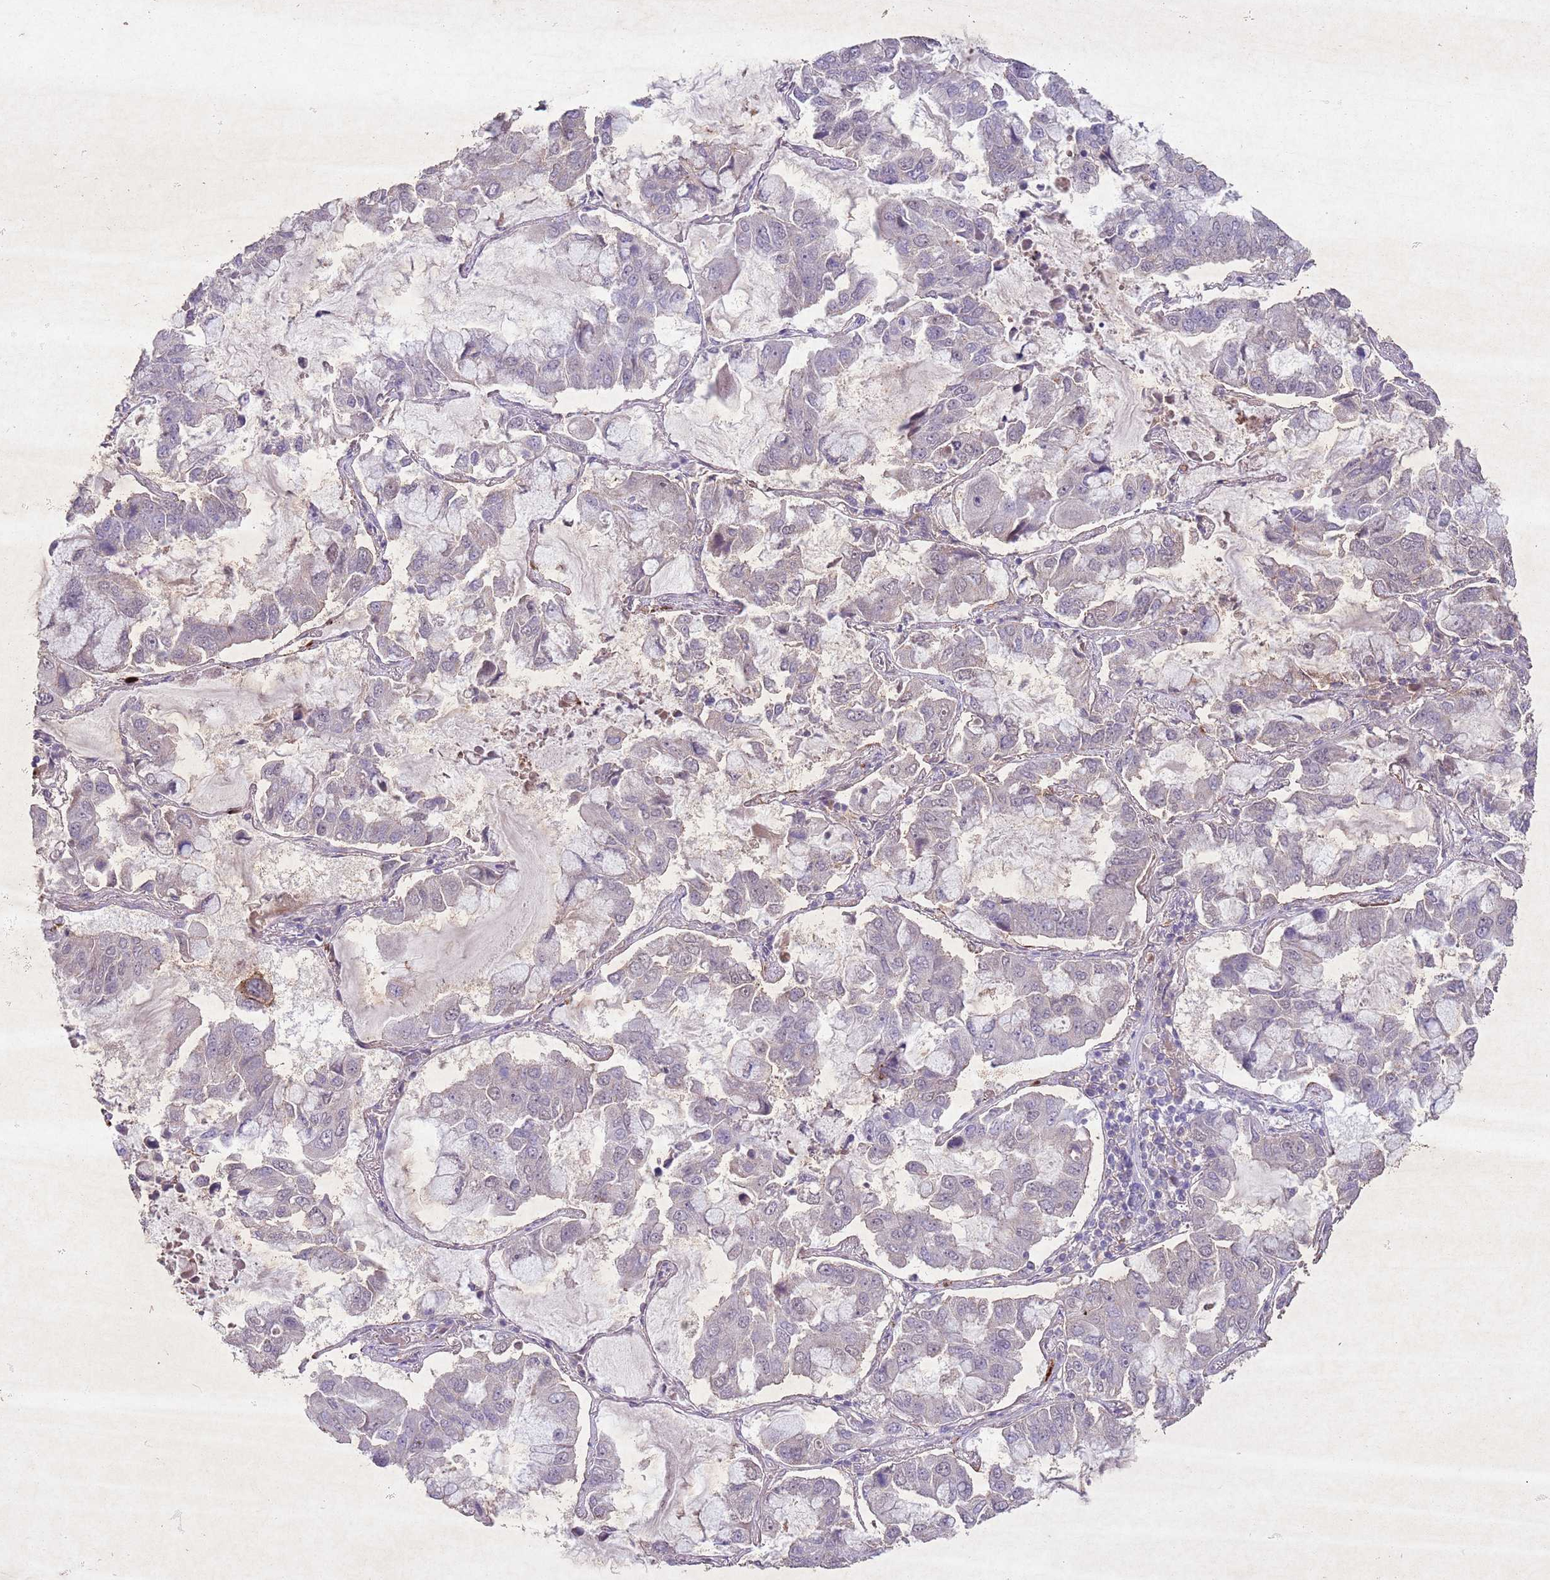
{"staining": {"intensity": "negative", "quantity": "none", "location": "none"}, "tissue": "lung cancer", "cell_type": "Tumor cells", "image_type": "cancer", "snomed": [{"axis": "morphology", "description": "Adenocarcinoma, NOS"}, {"axis": "topography", "description": "Lung"}], "caption": "An immunohistochemistry photomicrograph of lung adenocarcinoma is shown. There is no staining in tumor cells of lung adenocarcinoma. (Brightfield microscopy of DAB immunohistochemistry at high magnification).", "gene": "CCNI", "patient": {"sex": "male", "age": 64}}